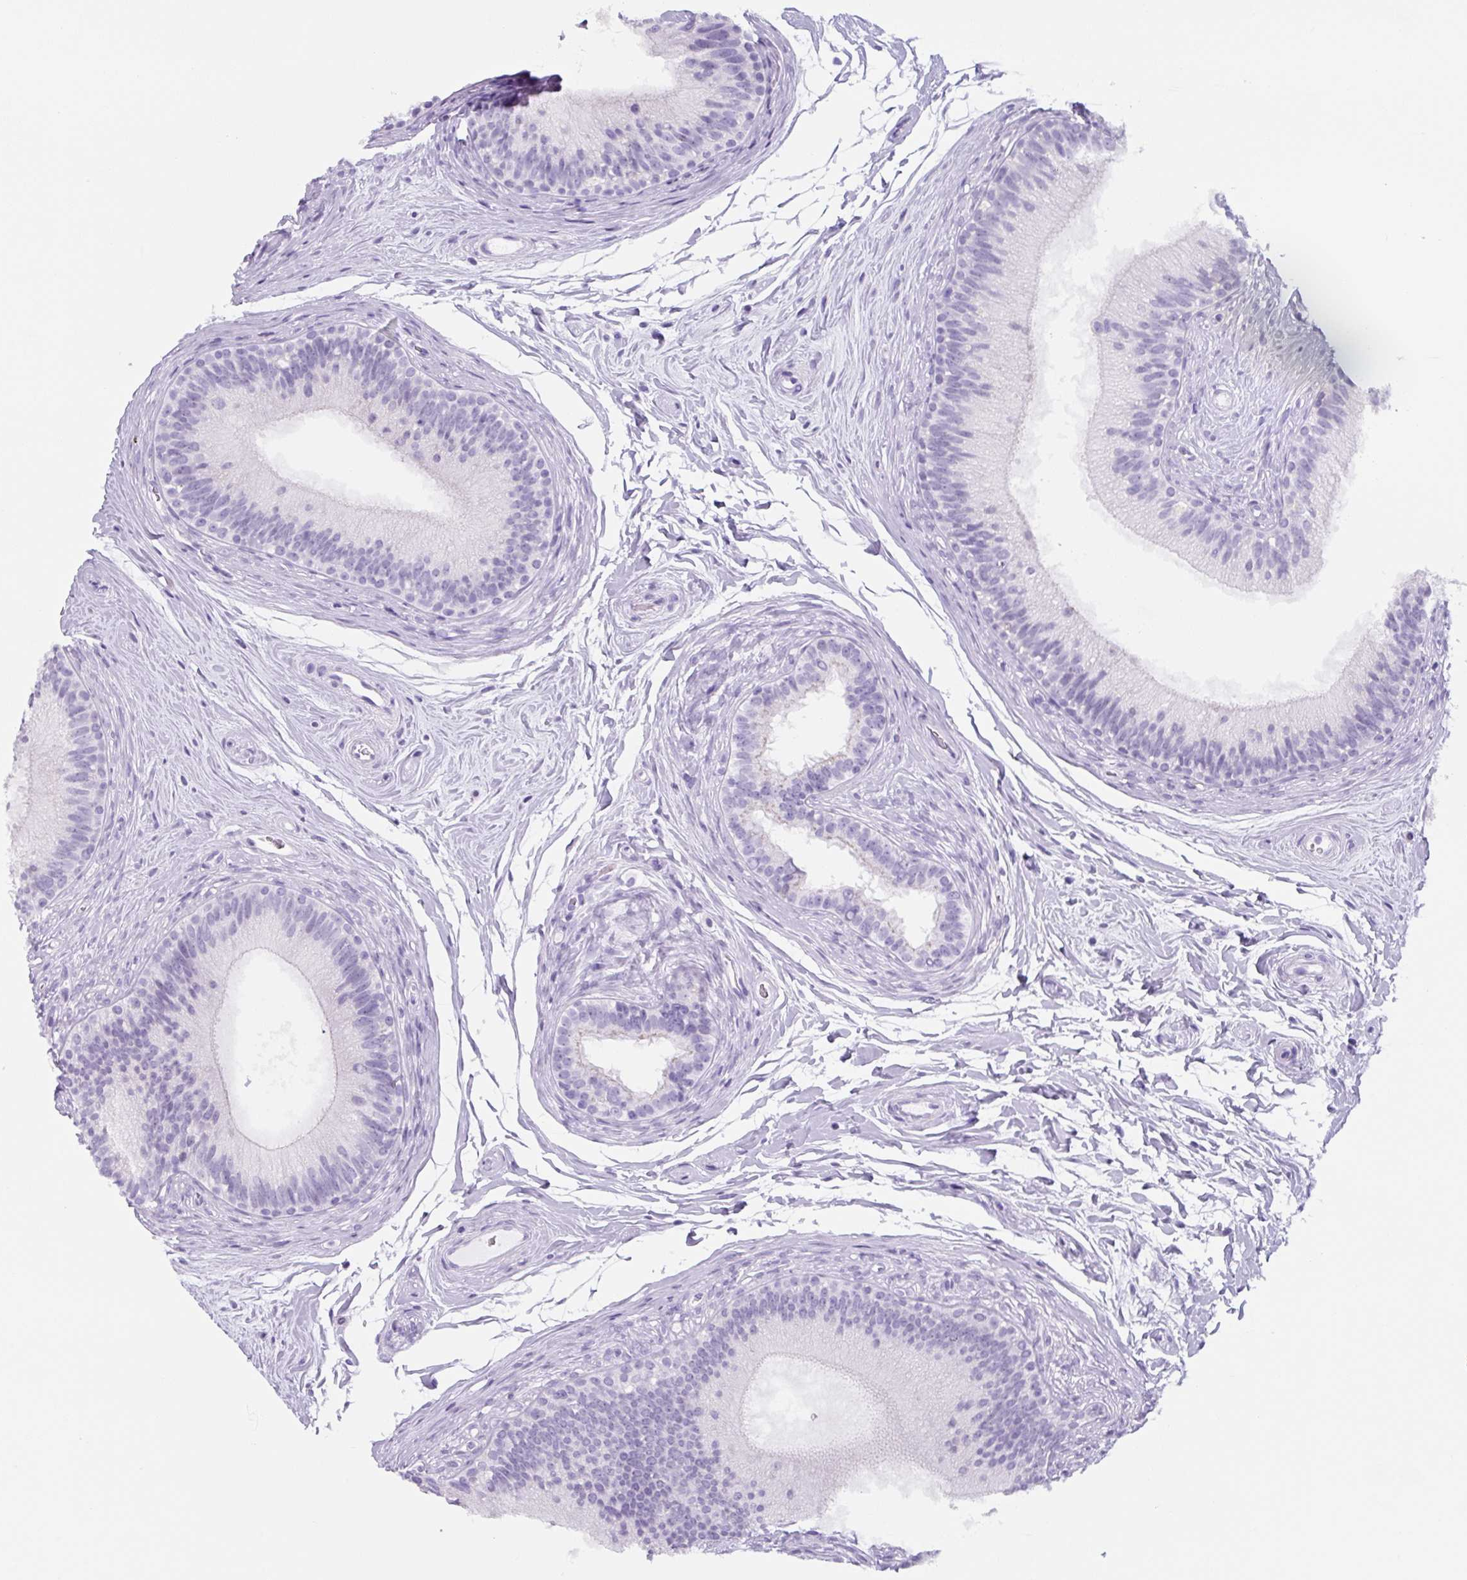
{"staining": {"intensity": "negative", "quantity": "none", "location": "none"}, "tissue": "epididymis", "cell_type": "Glandular cells", "image_type": "normal", "snomed": [{"axis": "morphology", "description": "Normal tissue, NOS"}, {"axis": "topography", "description": "Epididymis"}], "caption": "Immunohistochemistry photomicrograph of benign epididymis: human epididymis stained with DAB exhibits no significant protein staining in glandular cells. The staining is performed using DAB brown chromogen with nuclei counter-stained in using hematoxylin.", "gene": "TNFRSF8", "patient": {"sex": "male", "age": 33}}